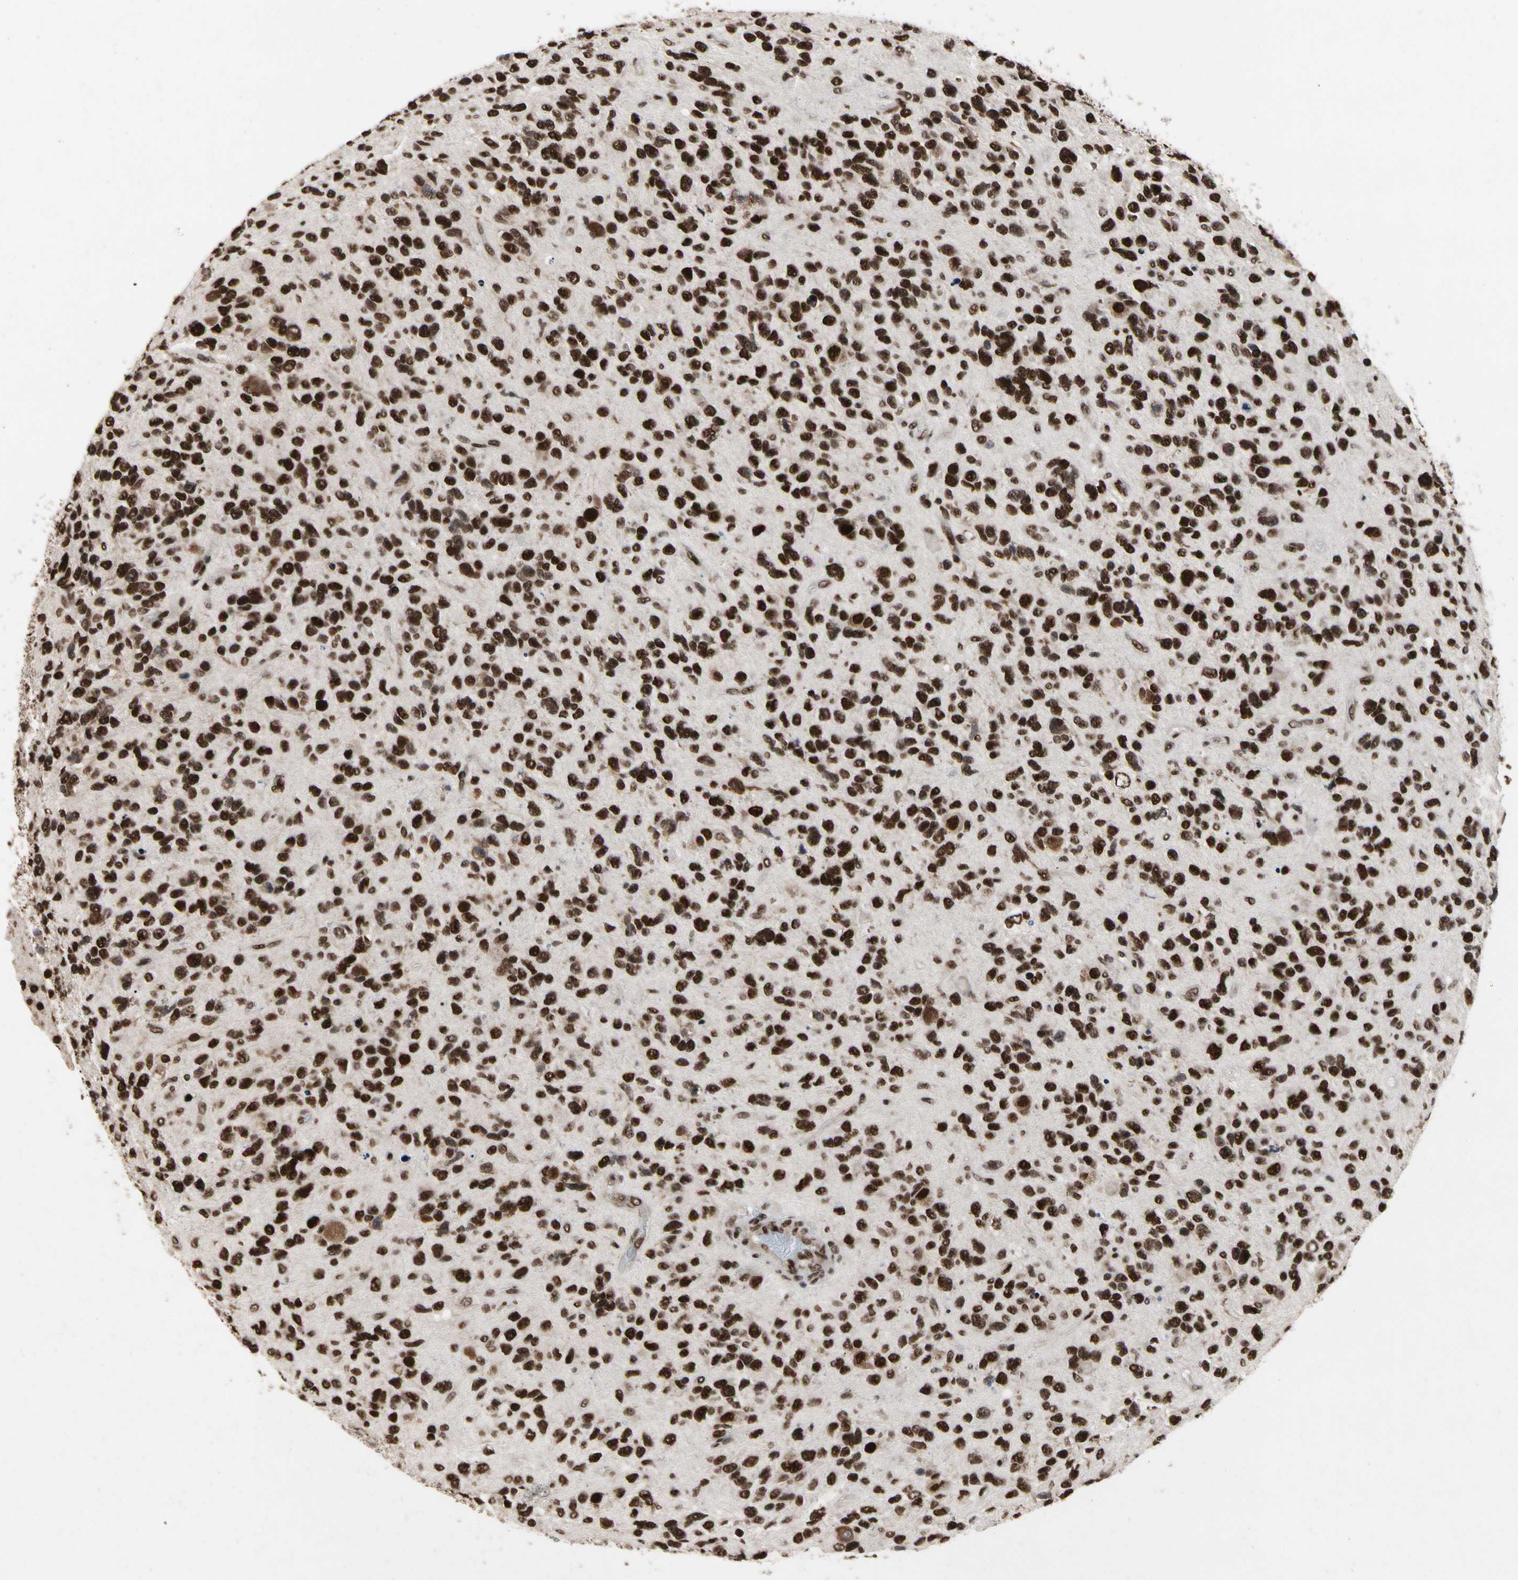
{"staining": {"intensity": "strong", "quantity": ">75%", "location": "nuclear"}, "tissue": "glioma", "cell_type": "Tumor cells", "image_type": "cancer", "snomed": [{"axis": "morphology", "description": "Glioma, malignant, High grade"}, {"axis": "topography", "description": "Brain"}], "caption": "DAB (3,3'-diaminobenzidine) immunohistochemical staining of human glioma exhibits strong nuclear protein expression in approximately >75% of tumor cells.", "gene": "FAM98B", "patient": {"sex": "female", "age": 58}}